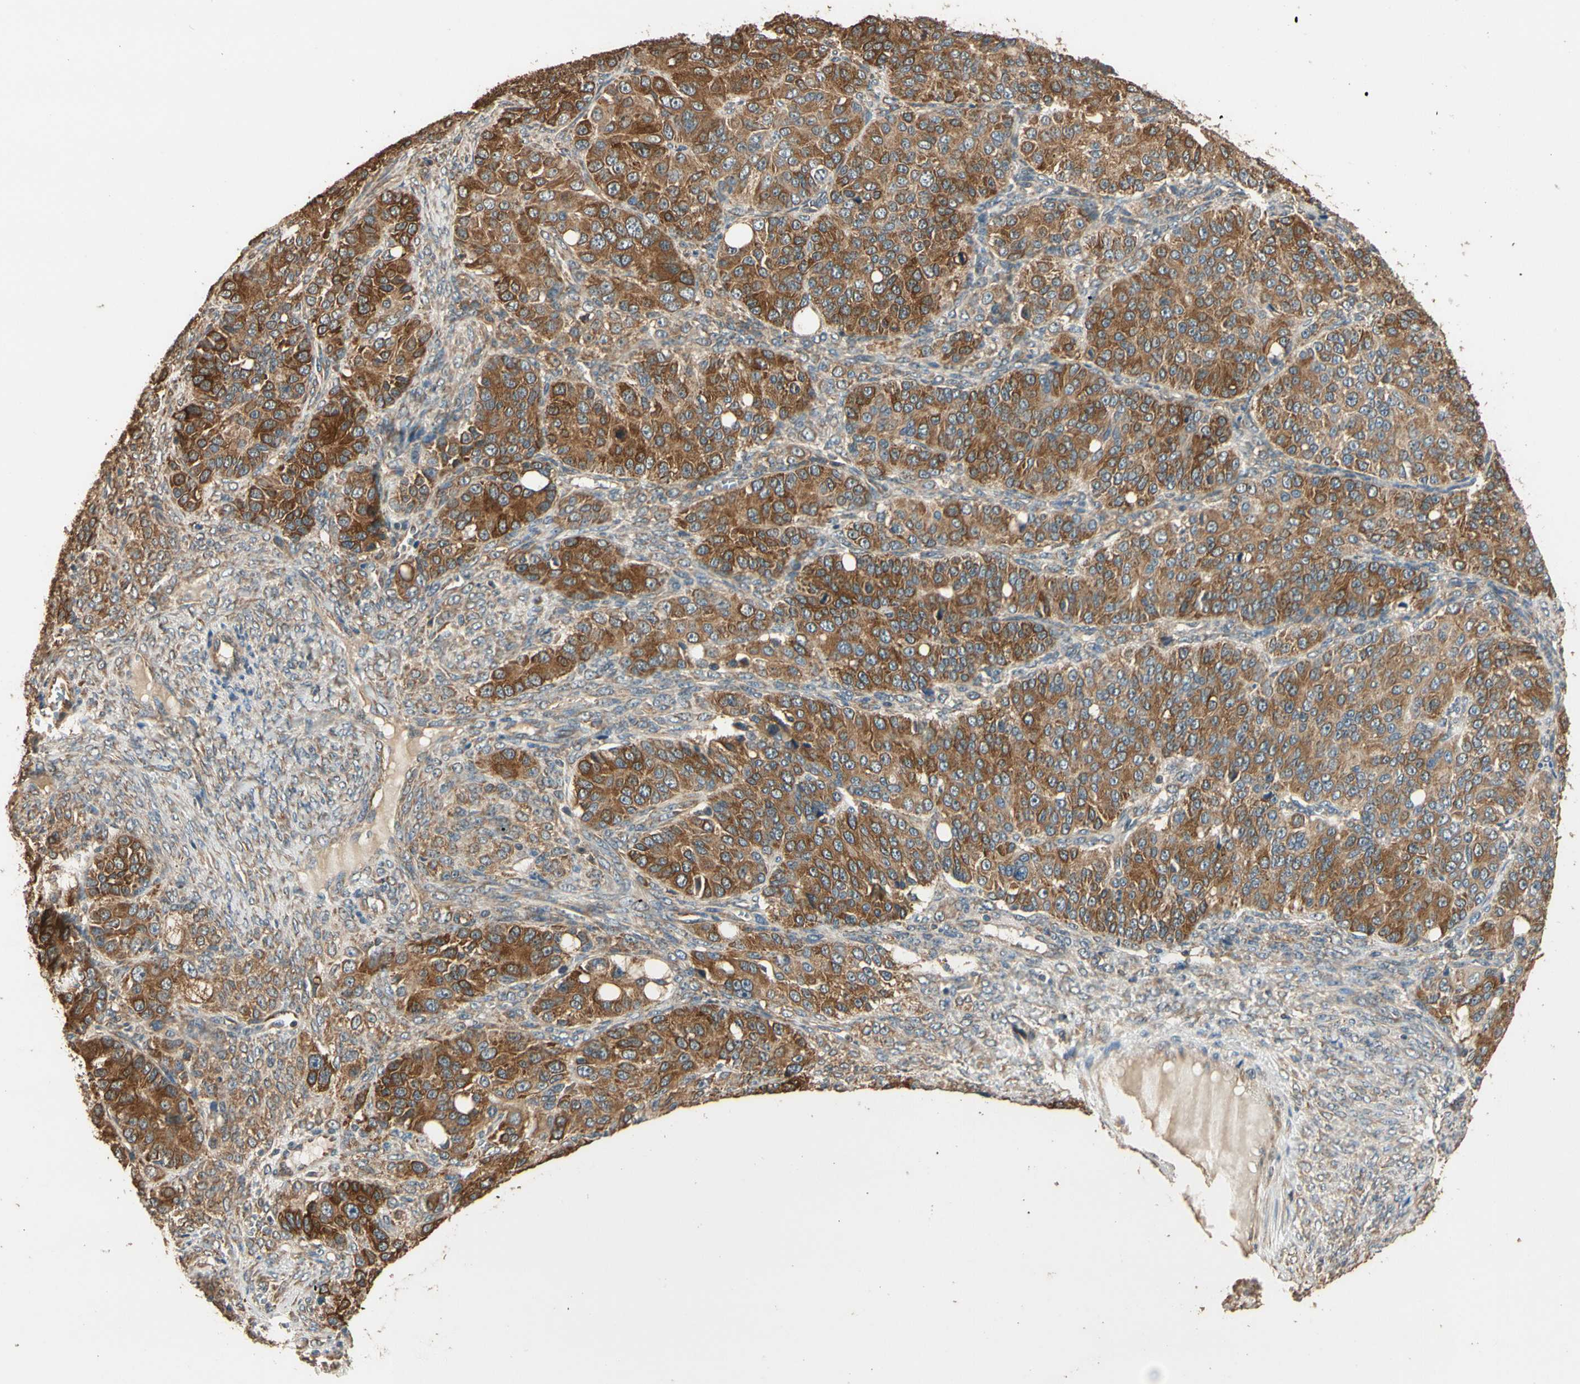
{"staining": {"intensity": "moderate", "quantity": ">75%", "location": "cytoplasmic/membranous"}, "tissue": "ovarian cancer", "cell_type": "Tumor cells", "image_type": "cancer", "snomed": [{"axis": "morphology", "description": "Carcinoma, endometroid"}, {"axis": "topography", "description": "Ovary"}], "caption": "A medium amount of moderate cytoplasmic/membranous positivity is appreciated in about >75% of tumor cells in ovarian cancer tissue.", "gene": "STX18", "patient": {"sex": "female", "age": 51}}